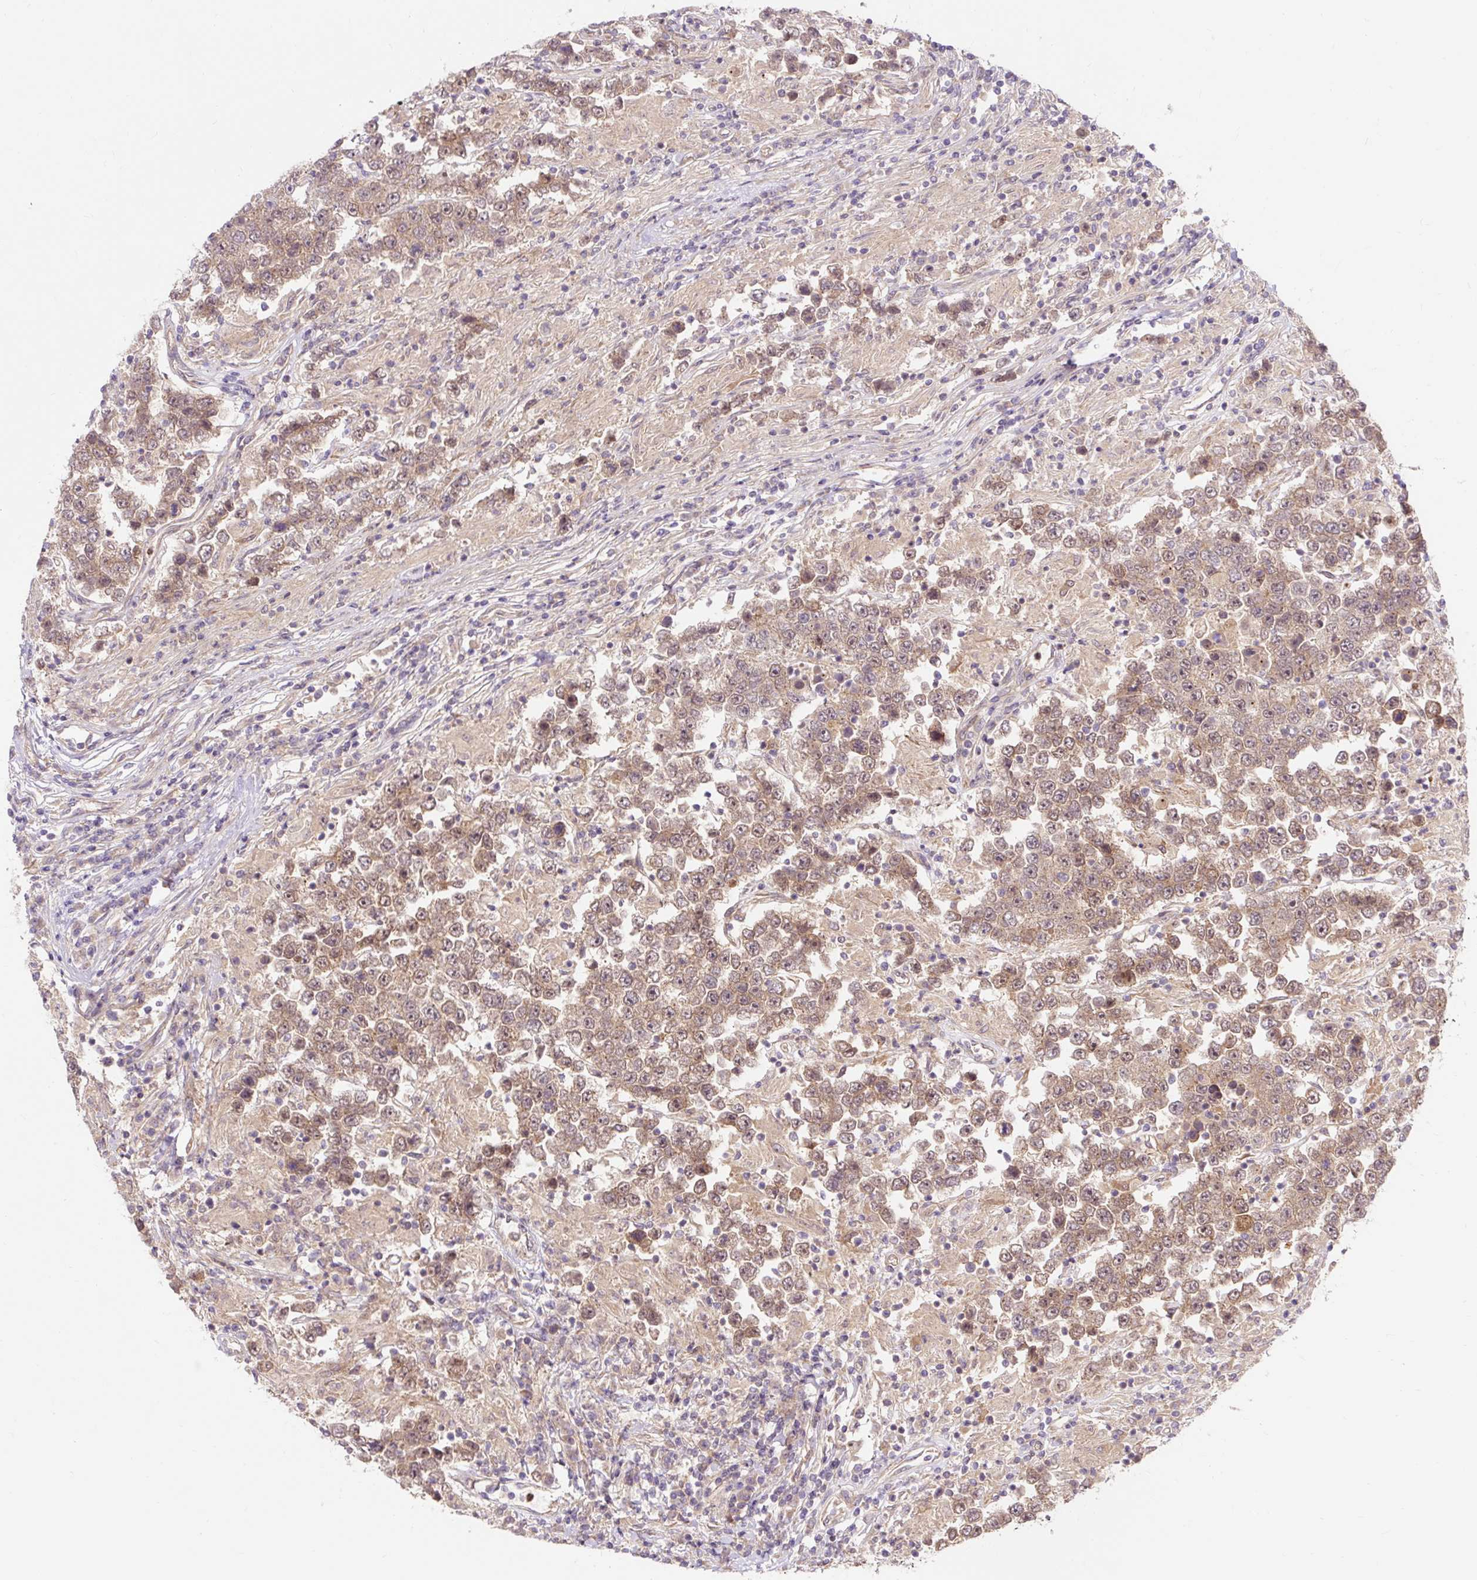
{"staining": {"intensity": "moderate", "quantity": ">75%", "location": "cytoplasmic/membranous"}, "tissue": "testis cancer", "cell_type": "Tumor cells", "image_type": "cancer", "snomed": [{"axis": "morphology", "description": "Normal tissue, NOS"}, {"axis": "morphology", "description": "Urothelial carcinoma, High grade"}, {"axis": "morphology", "description": "Seminoma, NOS"}, {"axis": "morphology", "description": "Carcinoma, Embryonal, NOS"}, {"axis": "topography", "description": "Urinary bladder"}, {"axis": "topography", "description": "Testis"}], "caption": "The photomicrograph demonstrates immunohistochemical staining of testis cancer (seminoma). There is moderate cytoplasmic/membranous positivity is seen in about >75% of tumor cells.", "gene": "TRIAP1", "patient": {"sex": "male", "age": 41}}